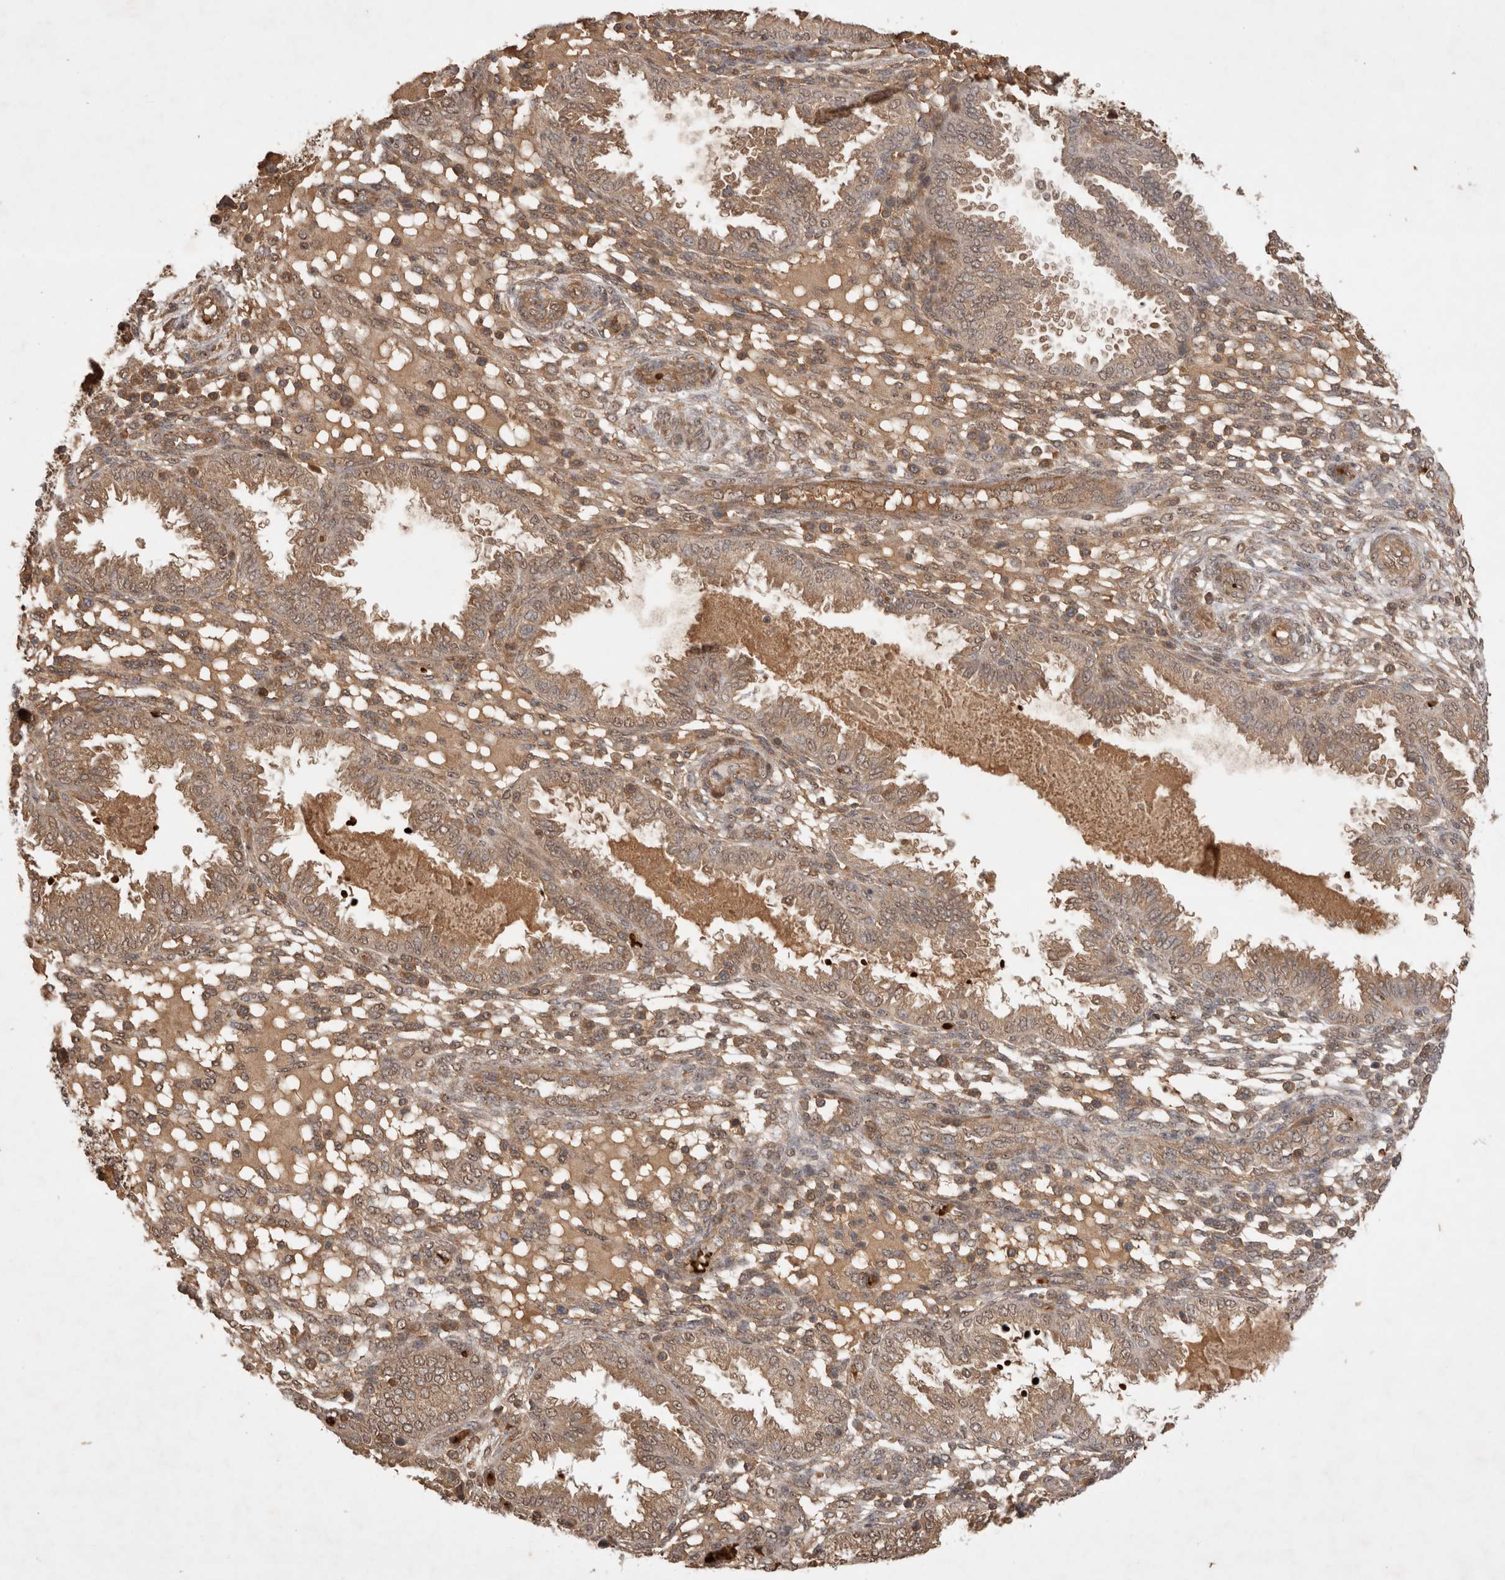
{"staining": {"intensity": "moderate", "quantity": "25%-75%", "location": "cytoplasmic/membranous"}, "tissue": "endometrium", "cell_type": "Cells in endometrial stroma", "image_type": "normal", "snomed": [{"axis": "morphology", "description": "Normal tissue, NOS"}, {"axis": "topography", "description": "Endometrium"}], "caption": "Unremarkable endometrium exhibits moderate cytoplasmic/membranous staining in approximately 25%-75% of cells in endometrial stroma, visualized by immunohistochemistry.", "gene": "FAM221A", "patient": {"sex": "female", "age": 33}}